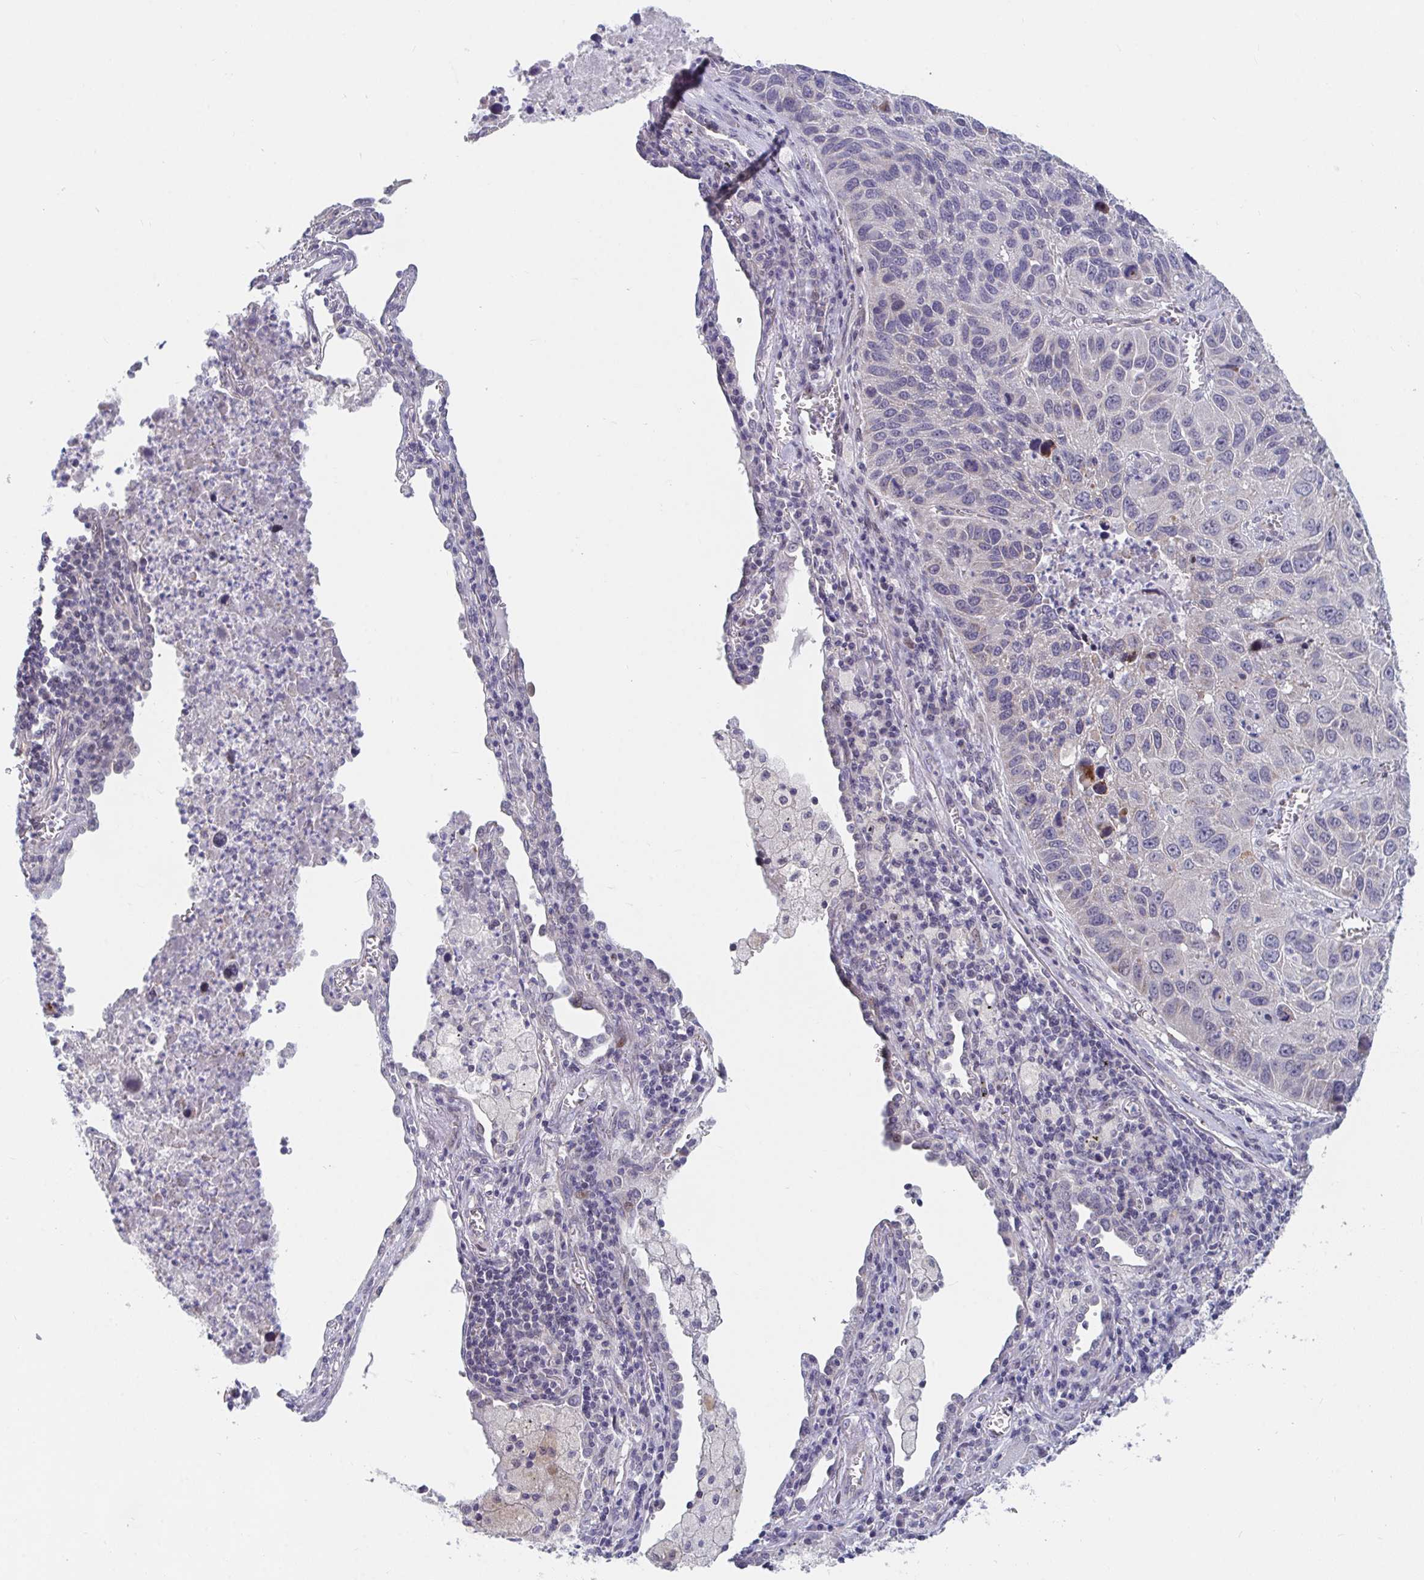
{"staining": {"intensity": "negative", "quantity": "none", "location": "none"}, "tissue": "lung cancer", "cell_type": "Tumor cells", "image_type": "cancer", "snomed": [{"axis": "morphology", "description": "Squamous cell carcinoma, NOS"}, {"axis": "topography", "description": "Lung"}], "caption": "High magnification brightfield microscopy of squamous cell carcinoma (lung) stained with DAB (3,3'-diaminobenzidine) (brown) and counterstained with hematoxylin (blue): tumor cells show no significant expression.", "gene": "FAM156B", "patient": {"sex": "female", "age": 61}}